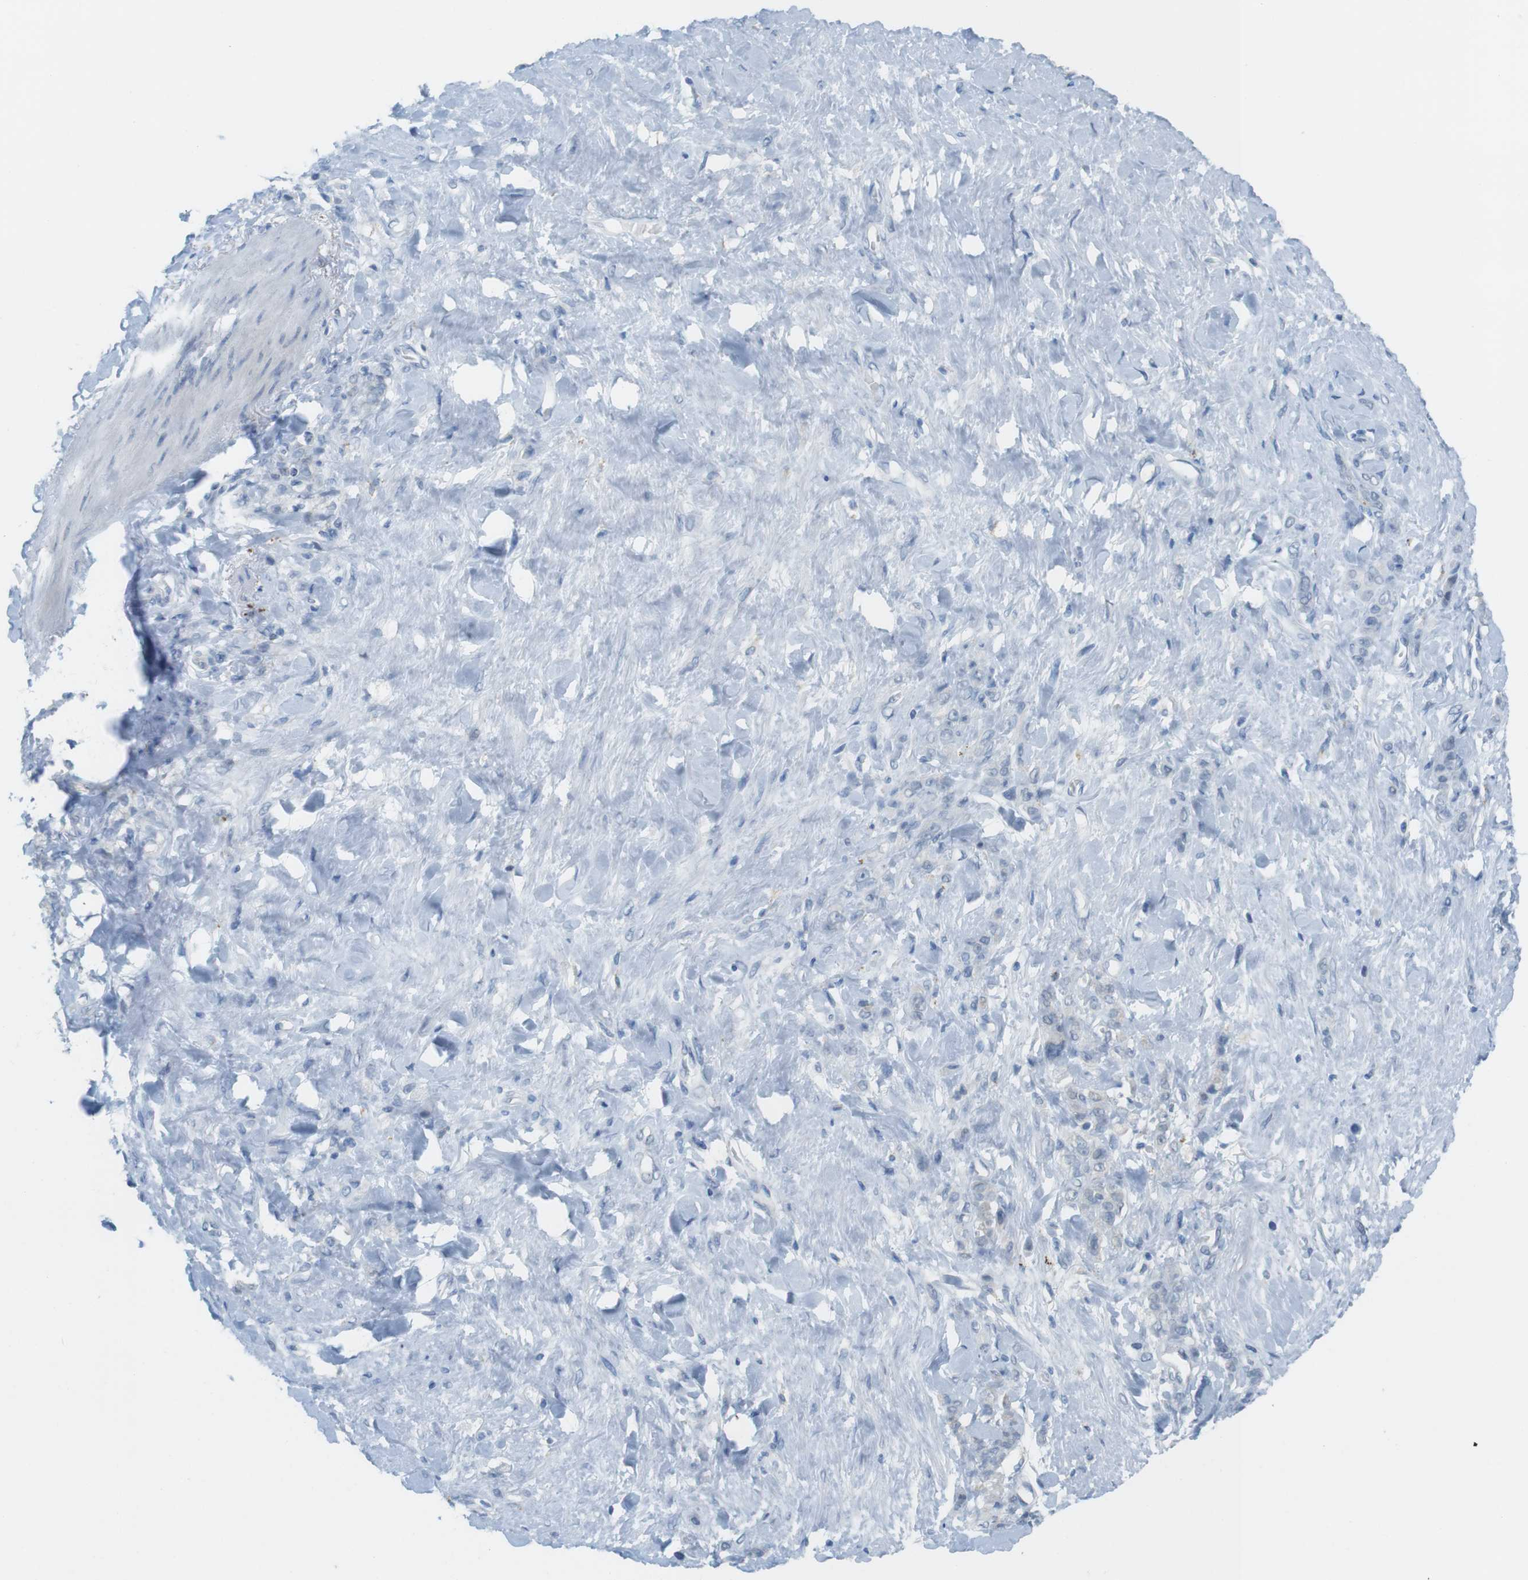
{"staining": {"intensity": "negative", "quantity": "none", "location": "none"}, "tissue": "stomach cancer", "cell_type": "Tumor cells", "image_type": "cancer", "snomed": [{"axis": "morphology", "description": "Adenocarcinoma, NOS"}, {"axis": "topography", "description": "Stomach"}], "caption": "Tumor cells are negative for brown protein staining in stomach cancer.", "gene": "YIPF1", "patient": {"sex": "male", "age": 82}}